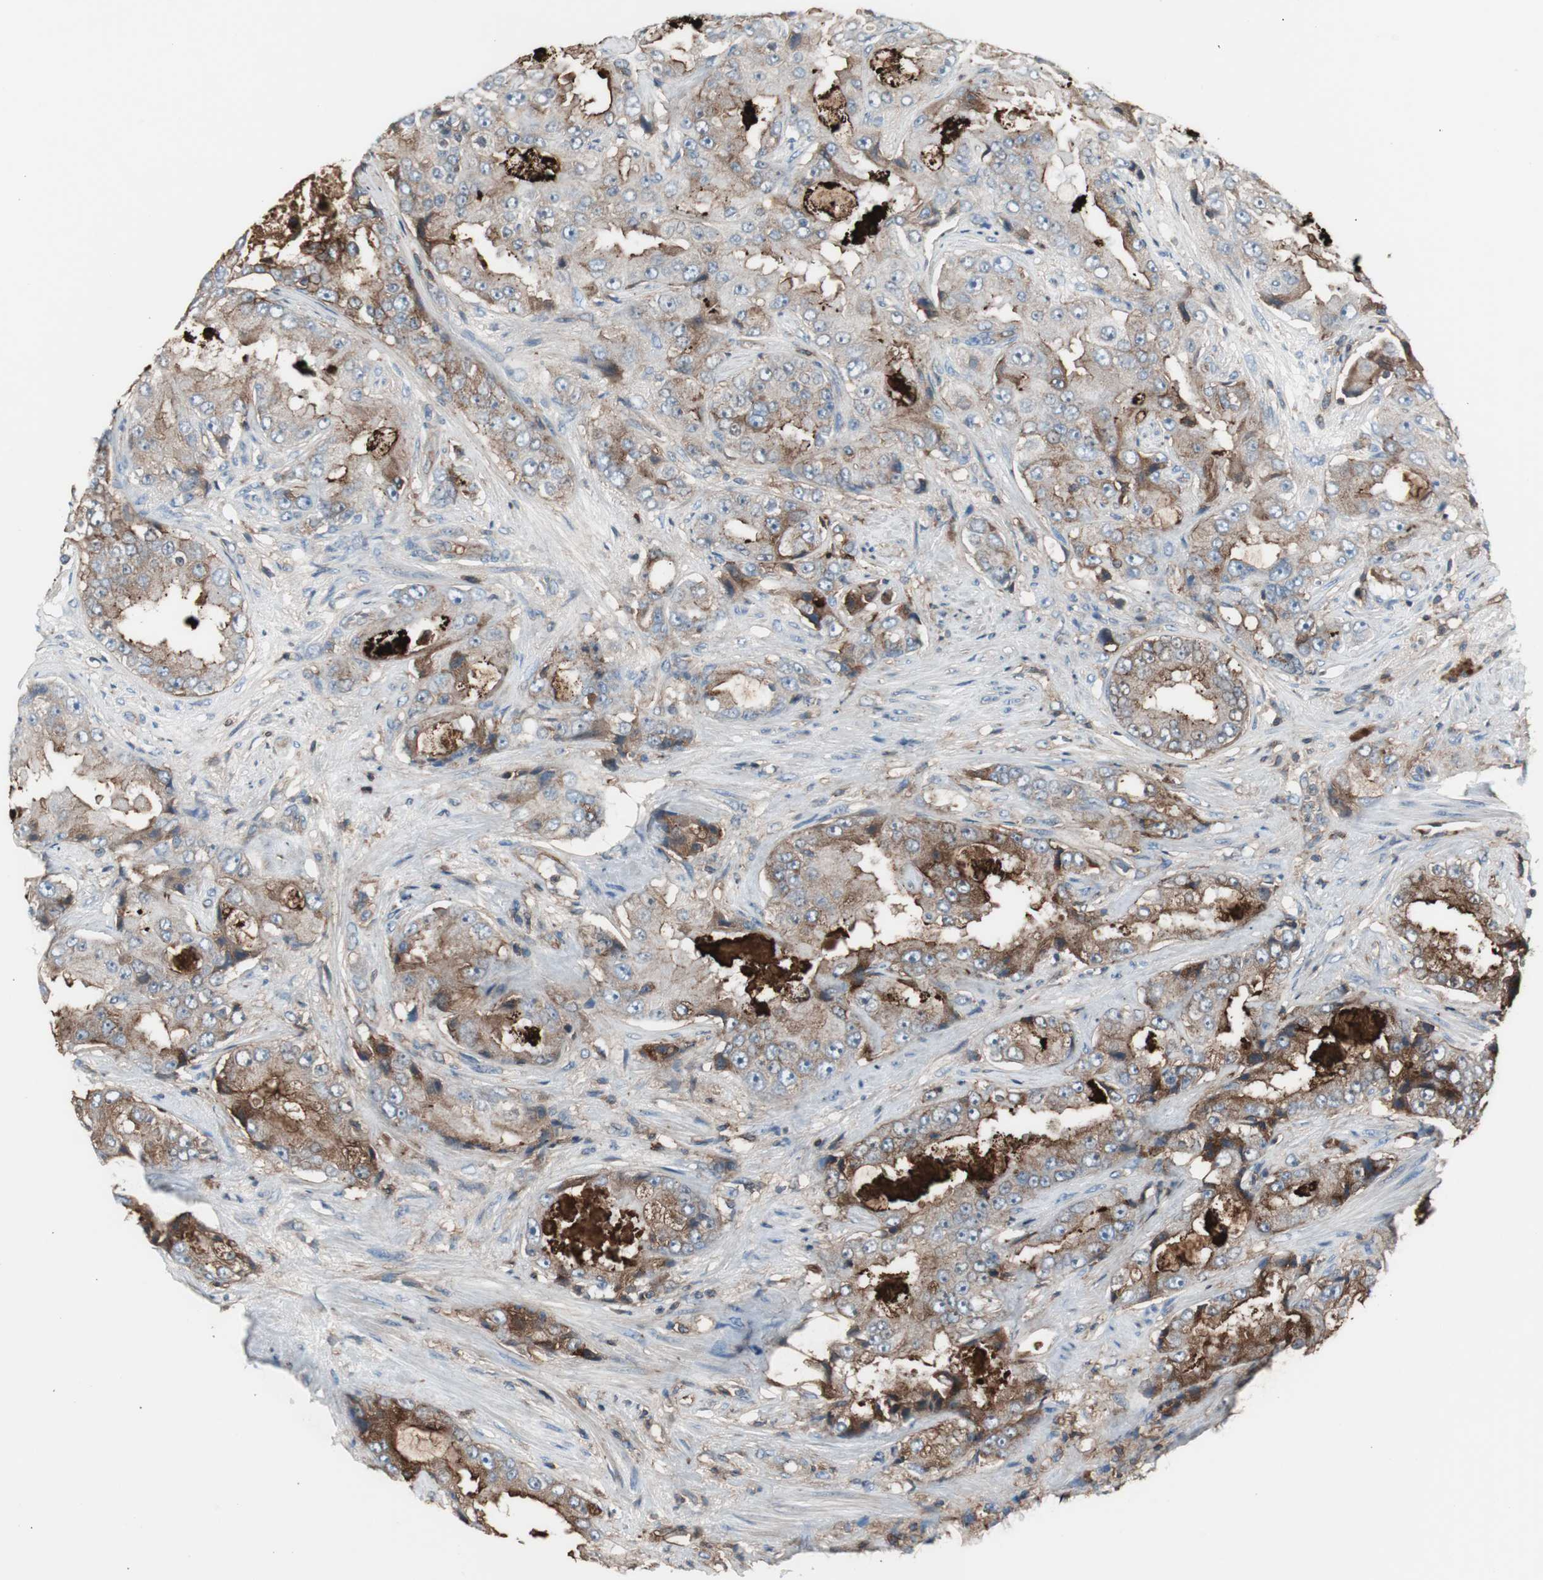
{"staining": {"intensity": "strong", "quantity": ">75%", "location": "cytoplasmic/membranous"}, "tissue": "prostate cancer", "cell_type": "Tumor cells", "image_type": "cancer", "snomed": [{"axis": "morphology", "description": "Adenocarcinoma, High grade"}, {"axis": "topography", "description": "Prostate"}], "caption": "IHC photomicrograph of neoplastic tissue: human prostate high-grade adenocarcinoma stained using IHC demonstrates high levels of strong protein expression localized specifically in the cytoplasmic/membranous of tumor cells, appearing as a cytoplasmic/membranous brown color.", "gene": "B2M", "patient": {"sex": "male", "age": 73}}